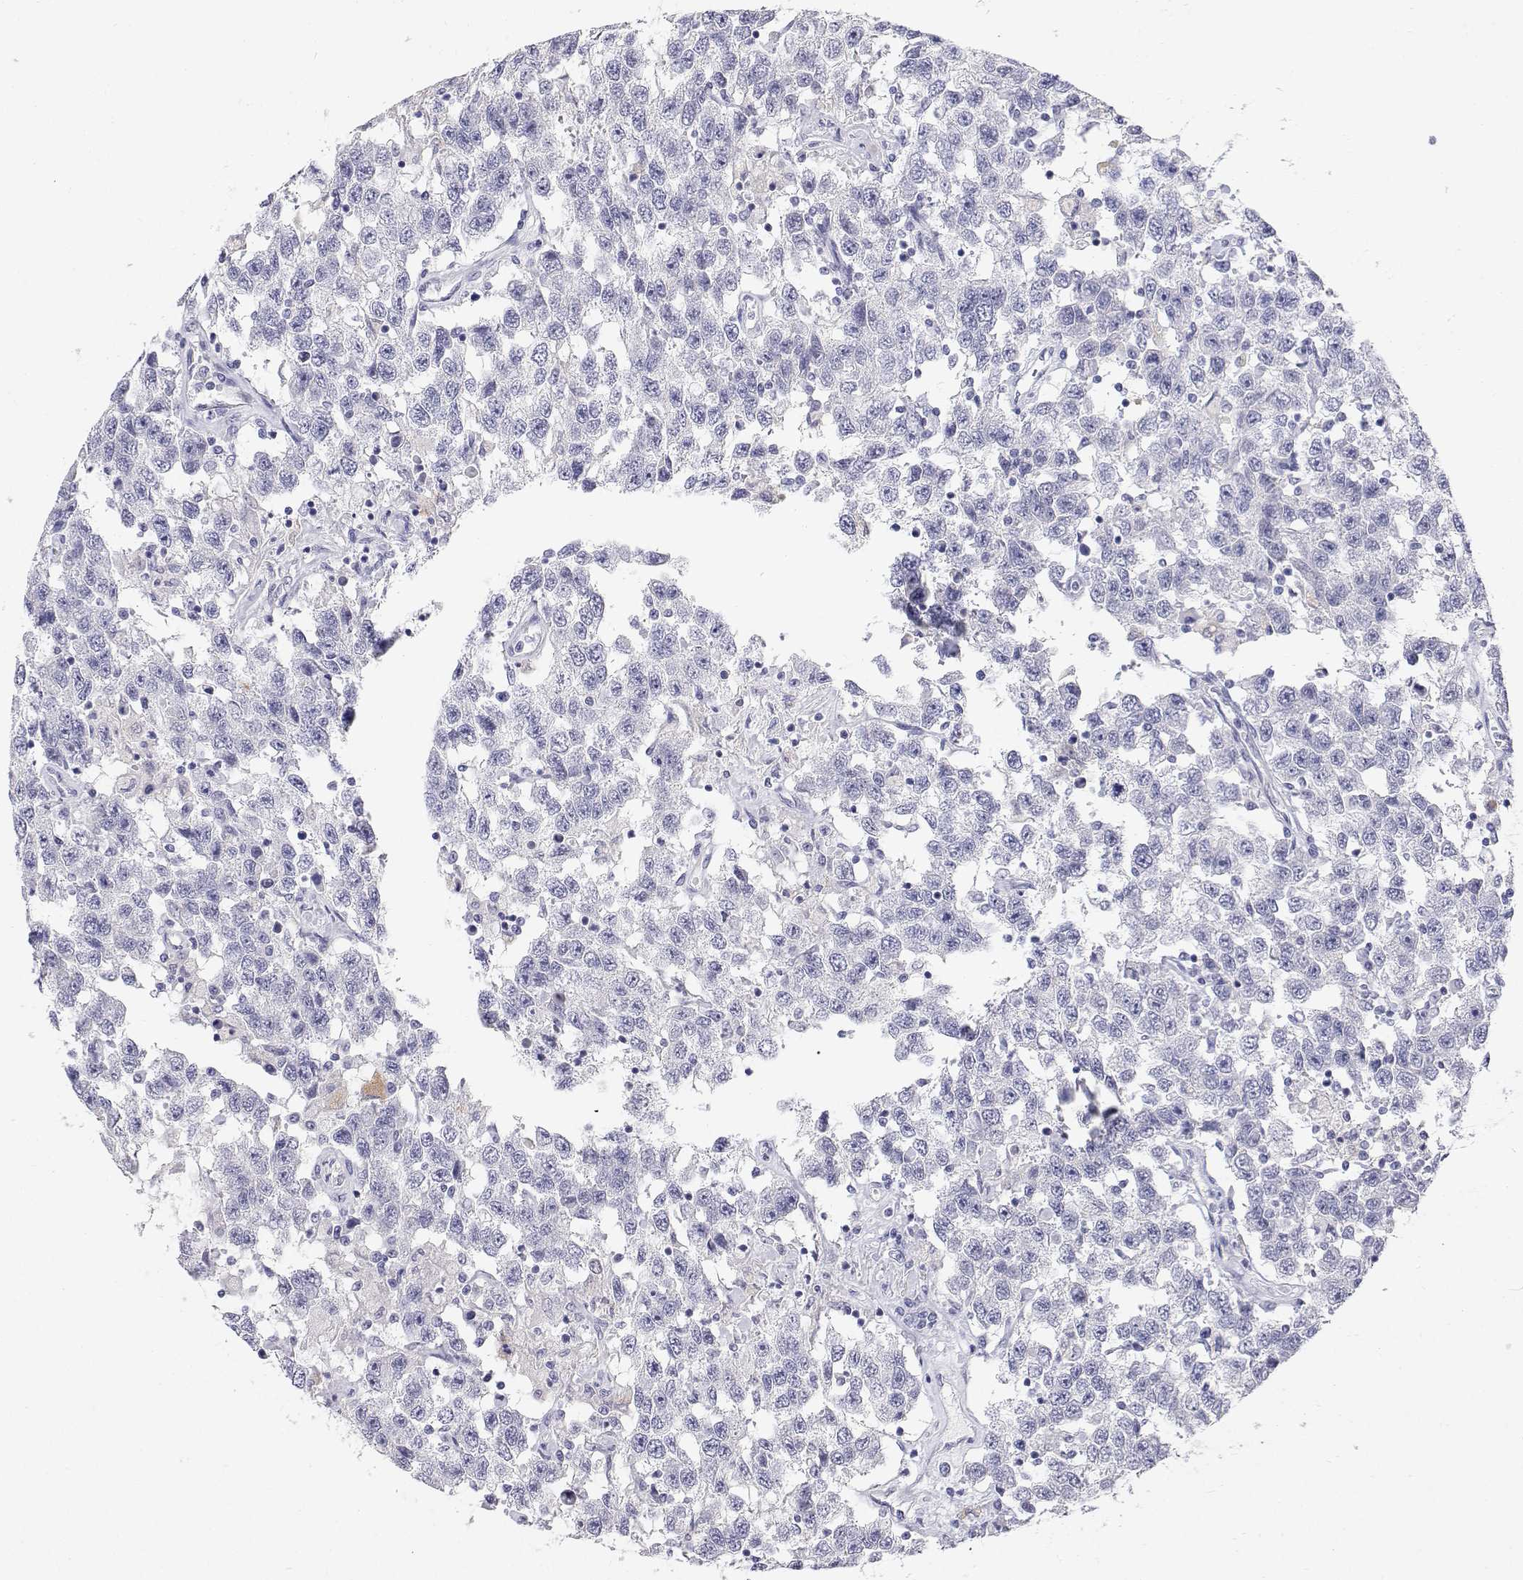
{"staining": {"intensity": "negative", "quantity": "none", "location": "none"}, "tissue": "testis cancer", "cell_type": "Tumor cells", "image_type": "cancer", "snomed": [{"axis": "morphology", "description": "Seminoma, NOS"}, {"axis": "topography", "description": "Testis"}], "caption": "Tumor cells show no significant protein staining in seminoma (testis). (Stains: DAB (3,3'-diaminobenzidine) immunohistochemistry with hematoxylin counter stain, Microscopy: brightfield microscopy at high magnification).", "gene": "NCR2", "patient": {"sex": "male", "age": 41}}